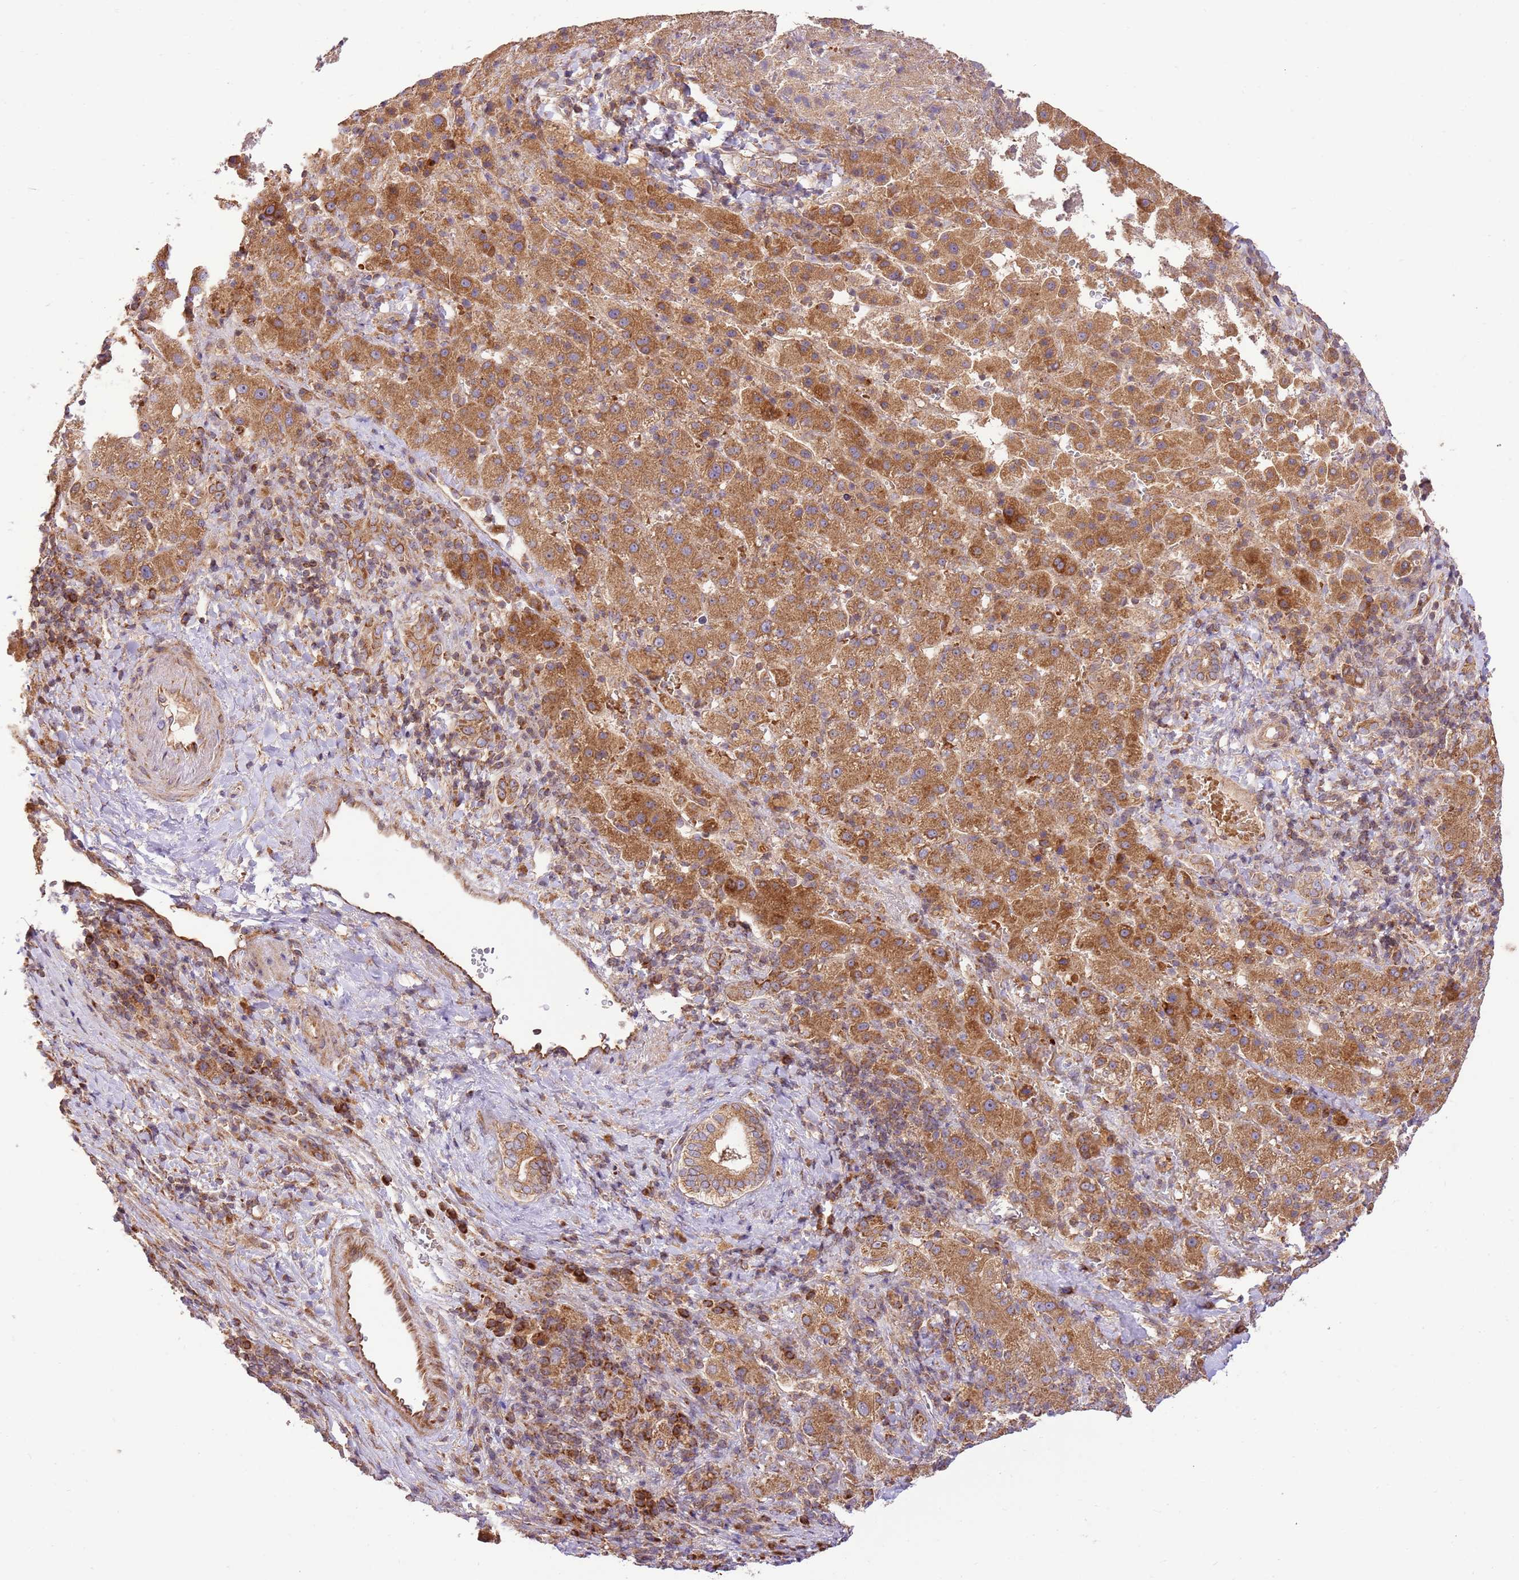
{"staining": {"intensity": "moderate", "quantity": ">75%", "location": "cytoplasmic/membranous"}, "tissue": "liver cancer", "cell_type": "Tumor cells", "image_type": "cancer", "snomed": [{"axis": "morphology", "description": "Carcinoma, Hepatocellular, NOS"}, {"axis": "topography", "description": "Liver"}], "caption": "IHC histopathology image of neoplastic tissue: human liver cancer (hepatocellular carcinoma) stained using IHC reveals medium levels of moderate protein expression localized specifically in the cytoplasmic/membranous of tumor cells, appearing as a cytoplasmic/membranous brown color.", "gene": "SPATA2L", "patient": {"sex": "female", "age": 58}}